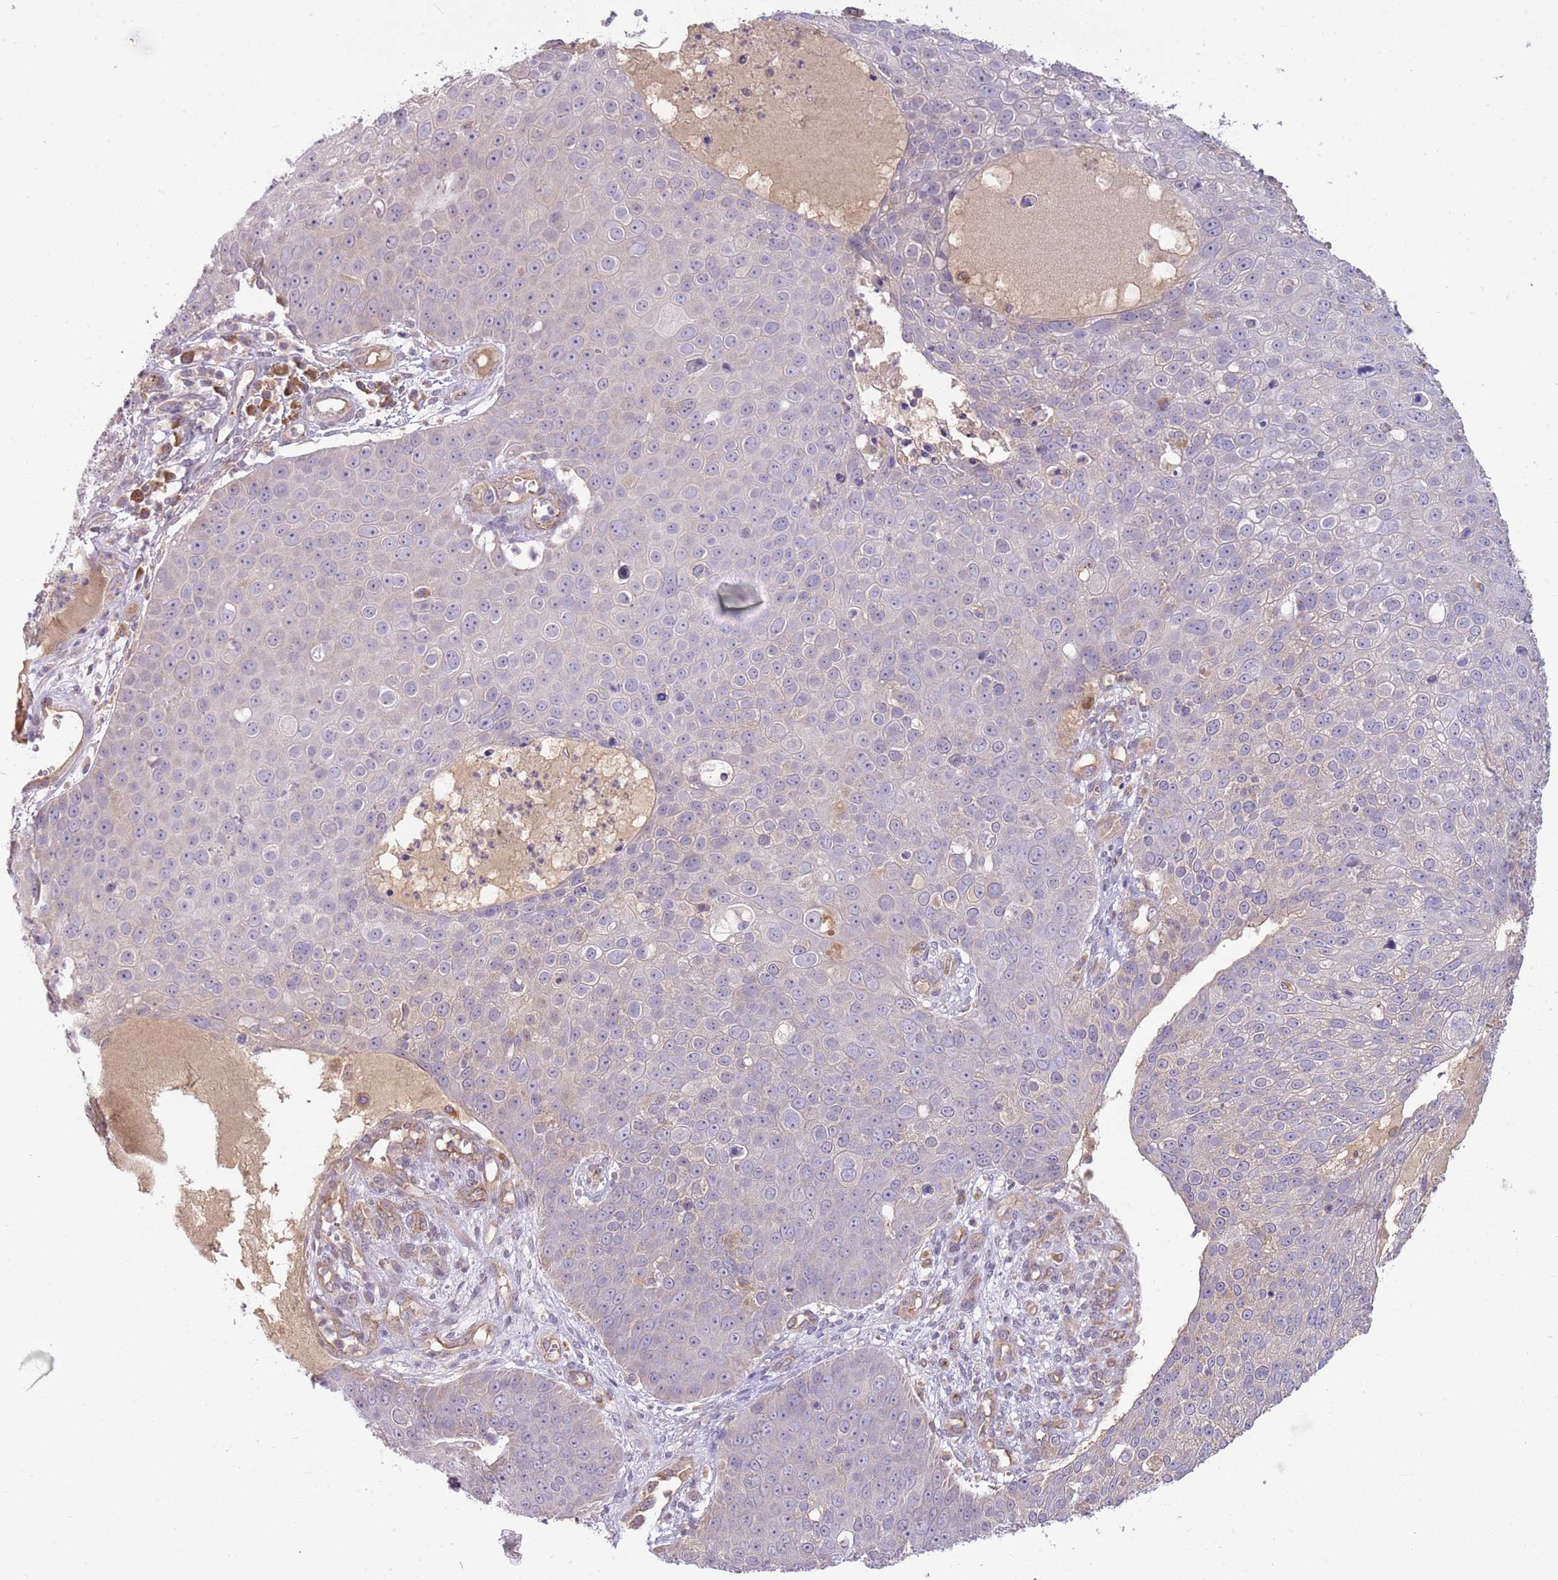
{"staining": {"intensity": "negative", "quantity": "none", "location": "none"}, "tissue": "skin cancer", "cell_type": "Tumor cells", "image_type": "cancer", "snomed": [{"axis": "morphology", "description": "Squamous cell carcinoma, NOS"}, {"axis": "topography", "description": "Skin"}], "caption": "Immunohistochemical staining of human squamous cell carcinoma (skin) reveals no significant positivity in tumor cells.", "gene": "SKOR2", "patient": {"sex": "male", "age": 71}}